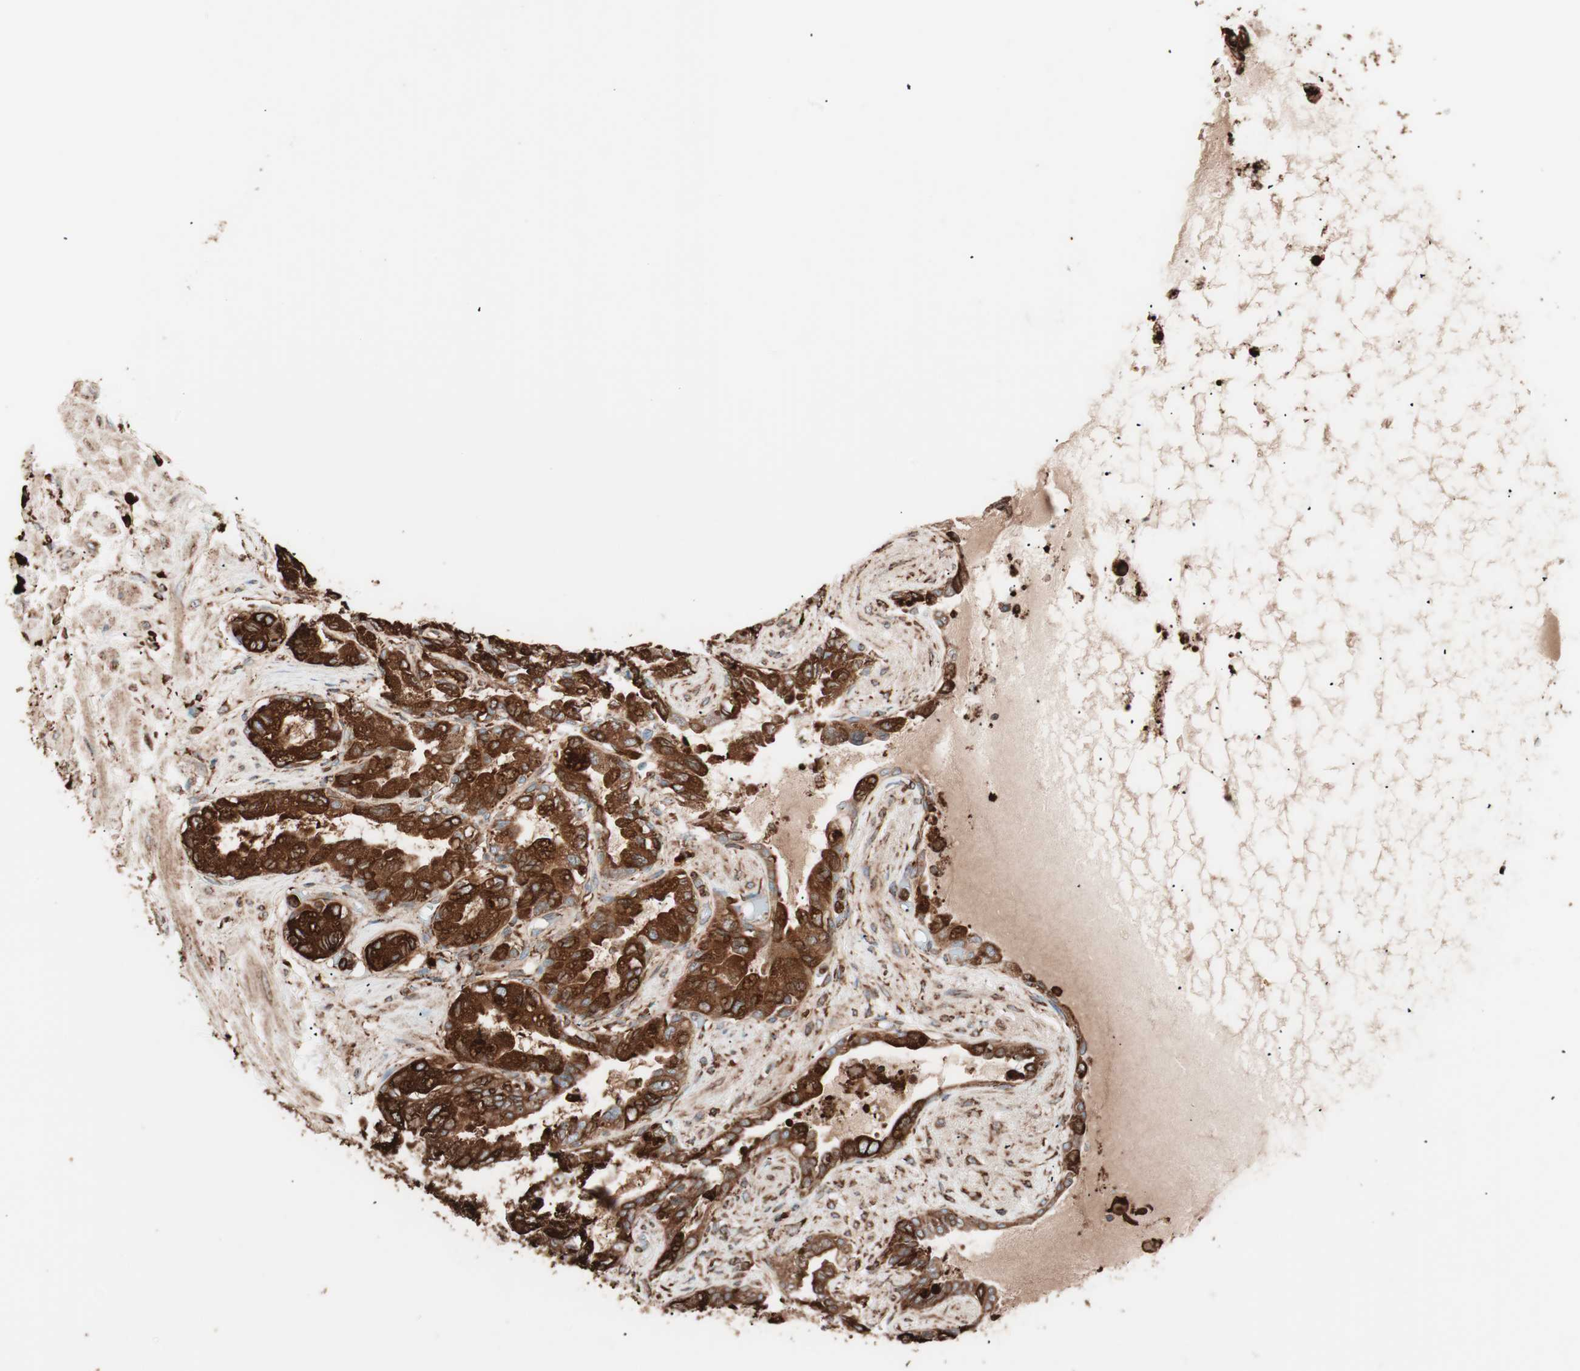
{"staining": {"intensity": "strong", "quantity": ">75%", "location": "cytoplasmic/membranous"}, "tissue": "seminal vesicle", "cell_type": "Glandular cells", "image_type": "normal", "snomed": [{"axis": "morphology", "description": "Normal tissue, NOS"}, {"axis": "topography", "description": "Seminal veicle"}], "caption": "Strong cytoplasmic/membranous protein staining is appreciated in approximately >75% of glandular cells in seminal vesicle.", "gene": "VEGFA", "patient": {"sex": "male", "age": 61}}